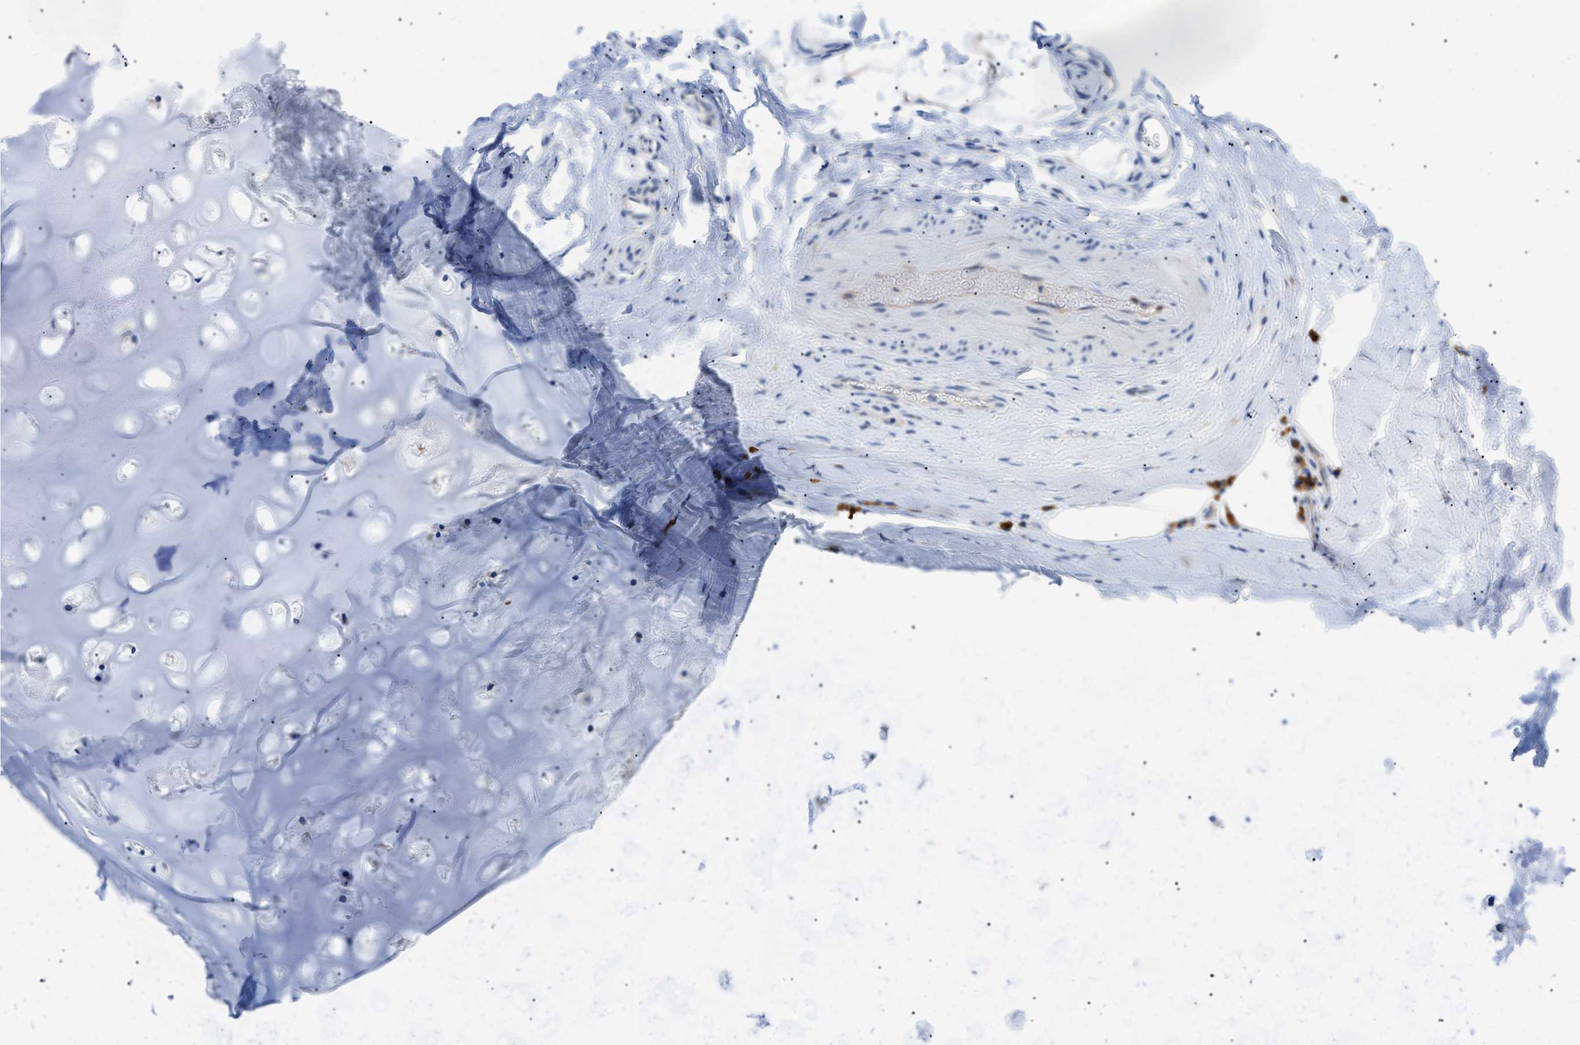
{"staining": {"intensity": "negative", "quantity": "none", "location": "none"}, "tissue": "adipose tissue", "cell_type": "Adipocytes", "image_type": "normal", "snomed": [{"axis": "morphology", "description": "Normal tissue, NOS"}, {"axis": "topography", "description": "Cartilage tissue"}, {"axis": "topography", "description": "Bronchus"}], "caption": "High power microscopy histopathology image of an immunohistochemistry micrograph of unremarkable adipose tissue, revealing no significant staining in adipocytes.", "gene": "DERL1", "patient": {"sex": "female", "age": 53}}